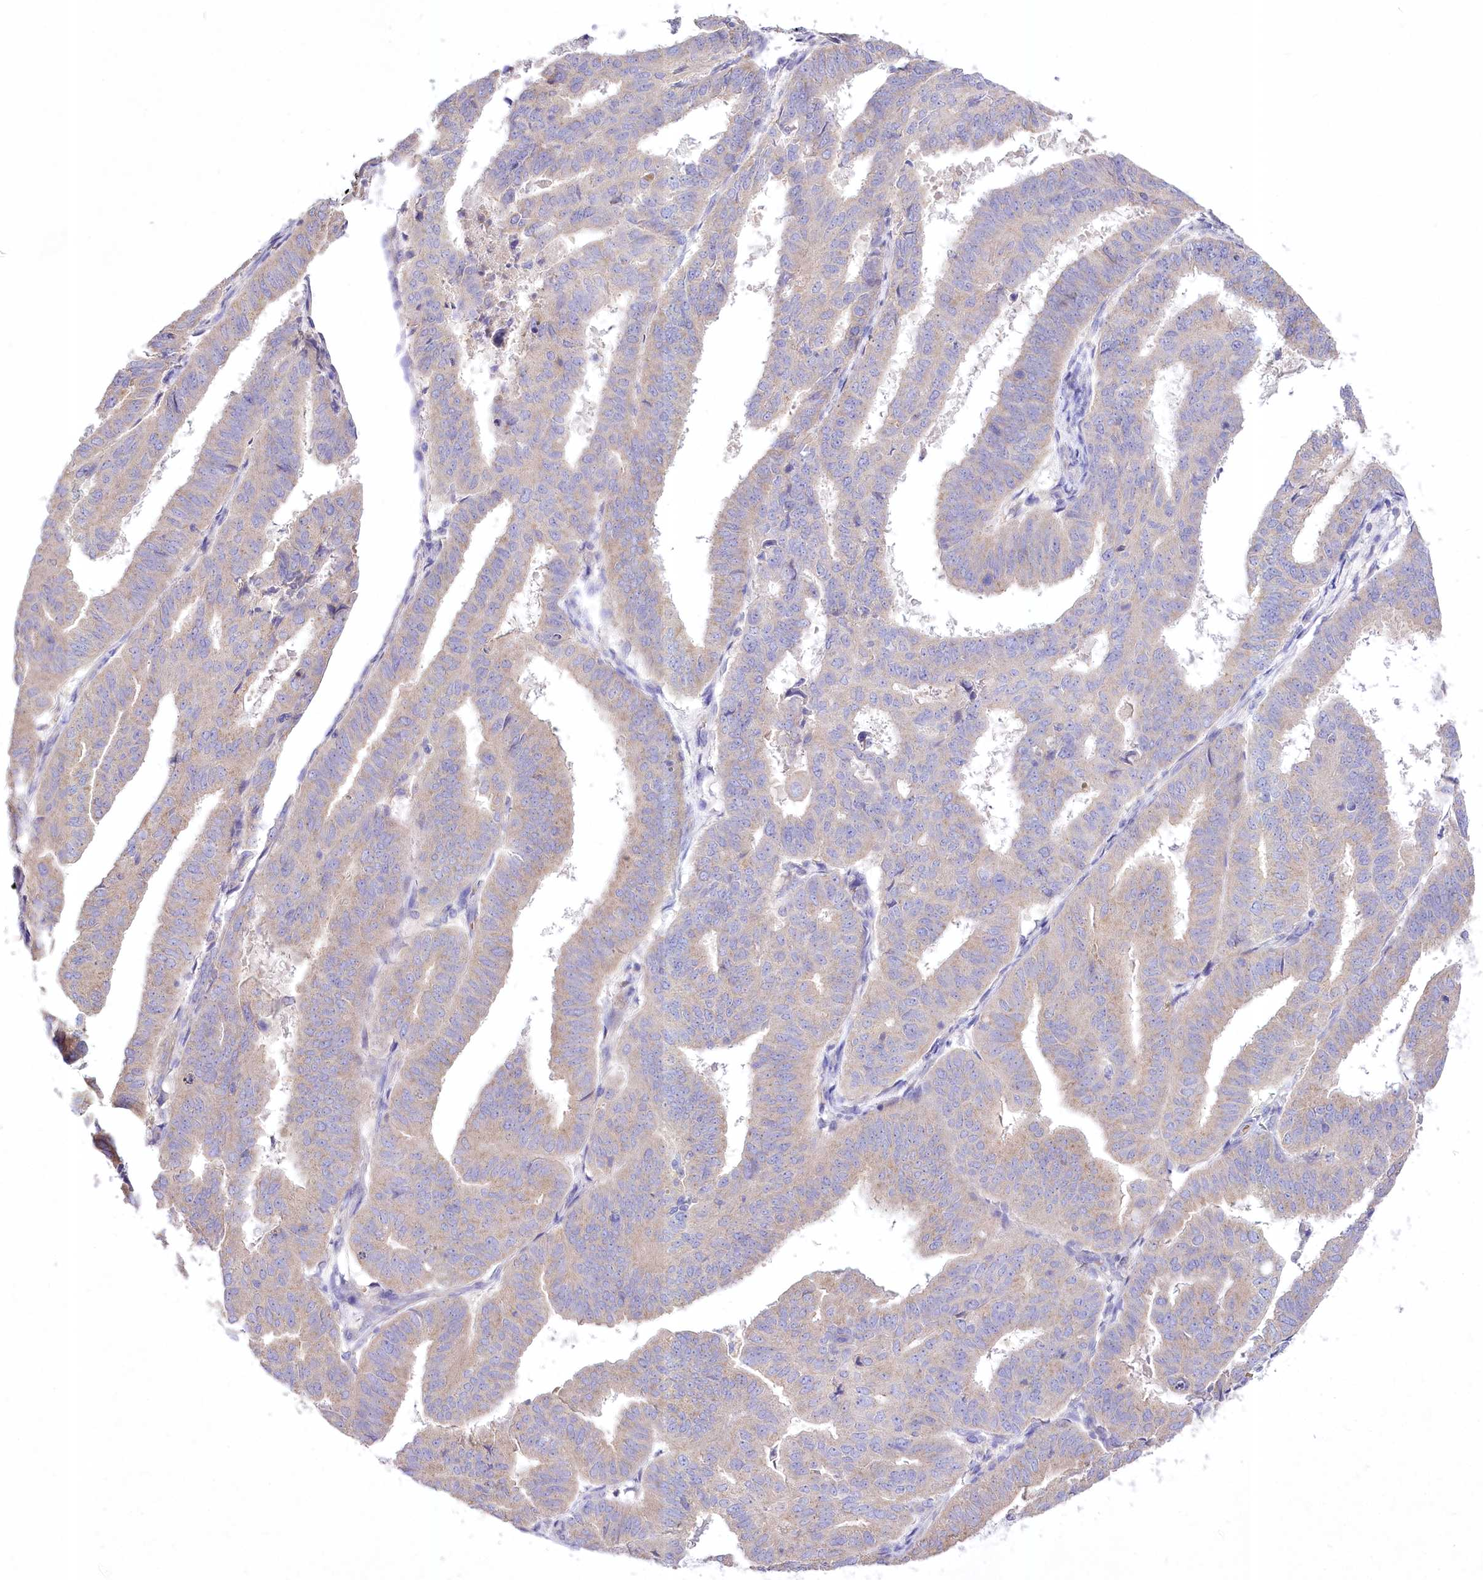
{"staining": {"intensity": "weak", "quantity": "25%-75%", "location": "cytoplasmic/membranous"}, "tissue": "endometrial cancer", "cell_type": "Tumor cells", "image_type": "cancer", "snomed": [{"axis": "morphology", "description": "Adenocarcinoma, NOS"}, {"axis": "topography", "description": "Uterus"}], "caption": "High-magnification brightfield microscopy of endometrial cancer (adenocarcinoma) stained with DAB (3,3'-diaminobenzidine) (brown) and counterstained with hematoxylin (blue). tumor cells exhibit weak cytoplasmic/membranous positivity is identified in approximately25%-75% of cells. The protein of interest is shown in brown color, while the nuclei are stained blue.", "gene": "PRSS53", "patient": {"sex": "female", "age": 77}}